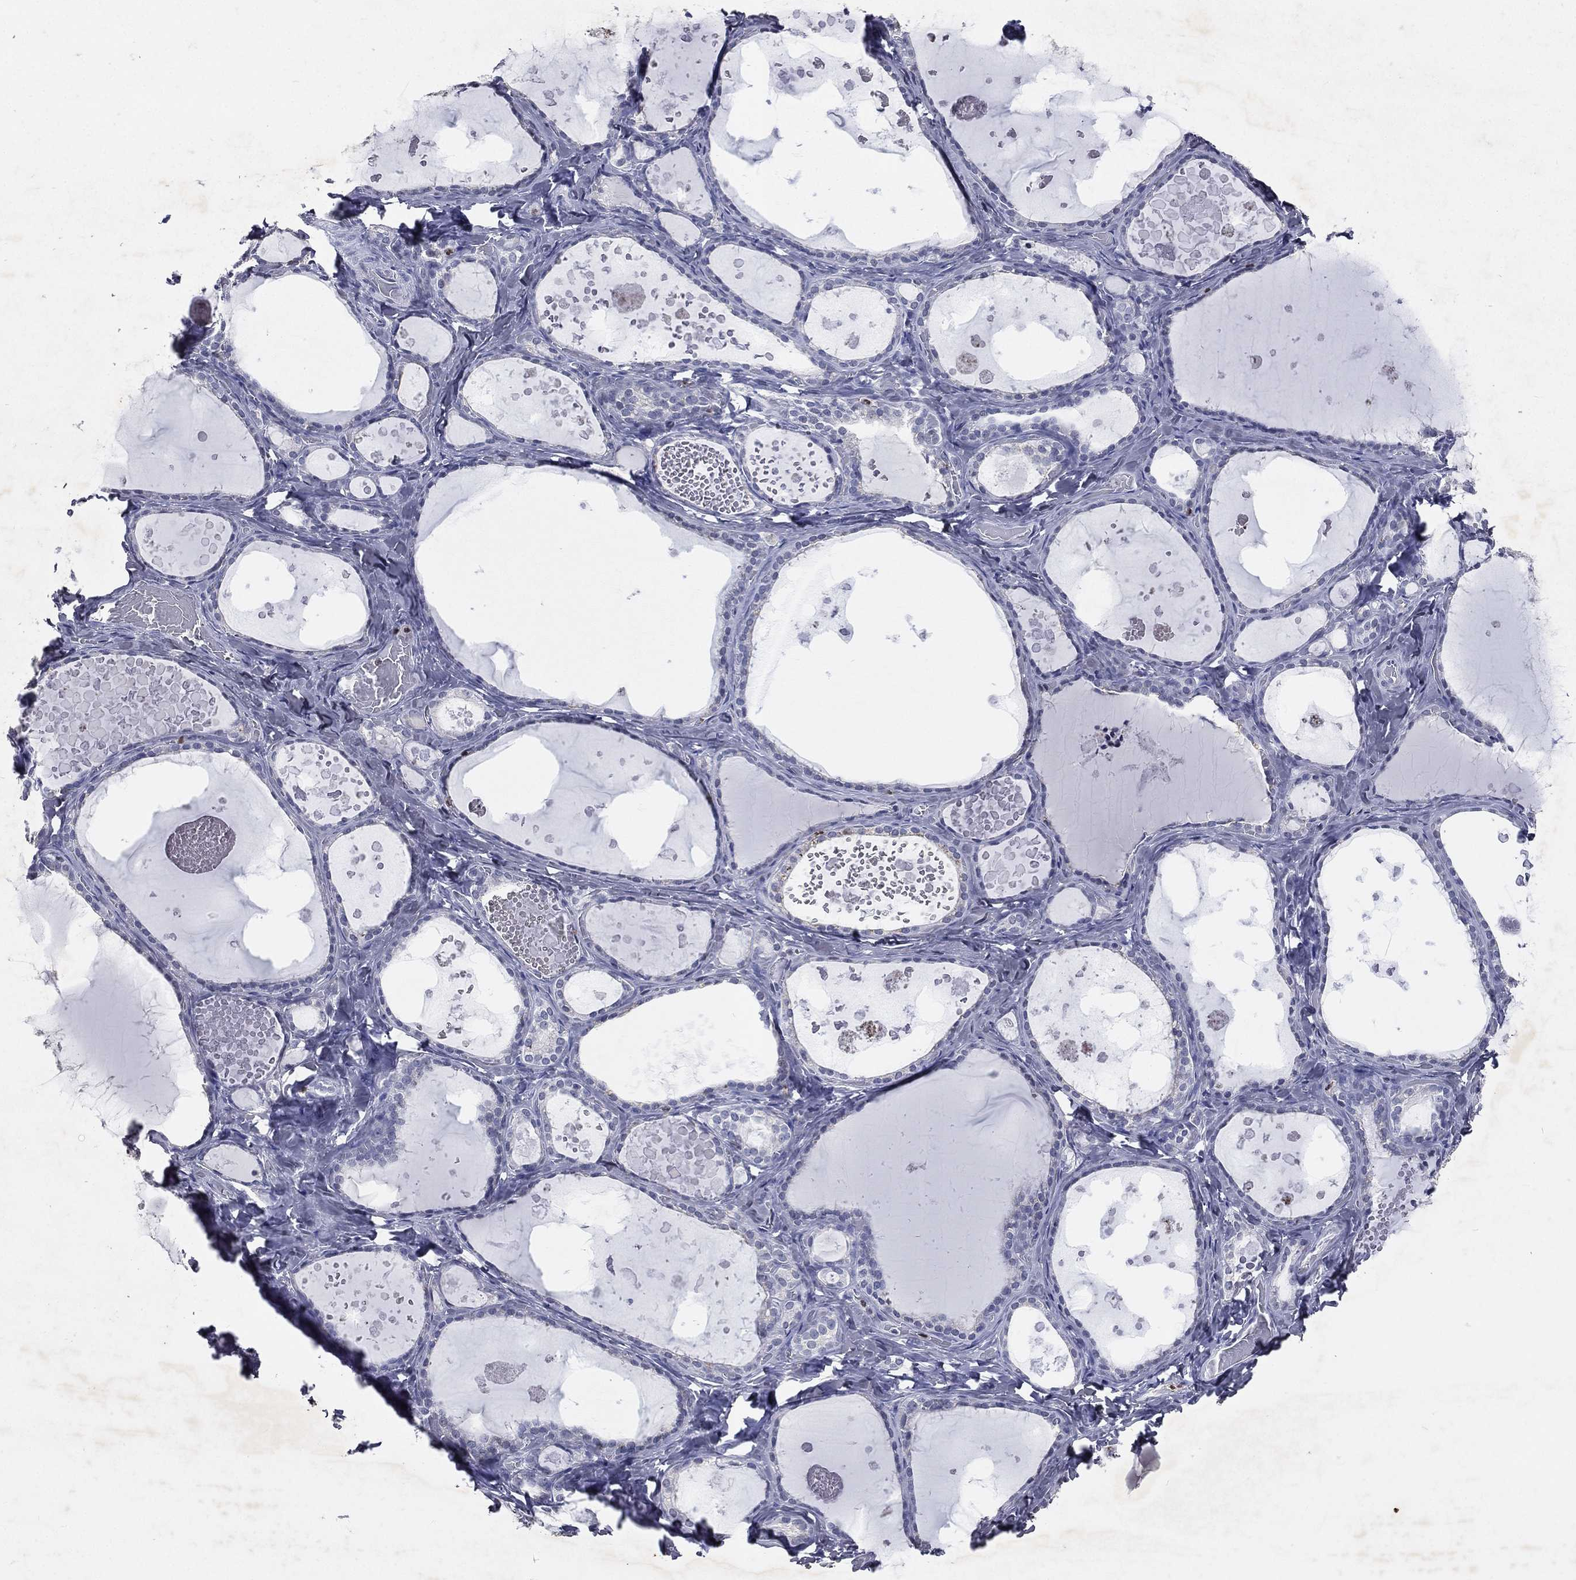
{"staining": {"intensity": "negative", "quantity": "none", "location": "none"}, "tissue": "thyroid gland", "cell_type": "Glandular cells", "image_type": "normal", "snomed": [{"axis": "morphology", "description": "Normal tissue, NOS"}, {"axis": "topography", "description": "Thyroid gland"}], "caption": "The micrograph demonstrates no staining of glandular cells in unremarkable thyroid gland.", "gene": "SLC34A2", "patient": {"sex": "female", "age": 56}}